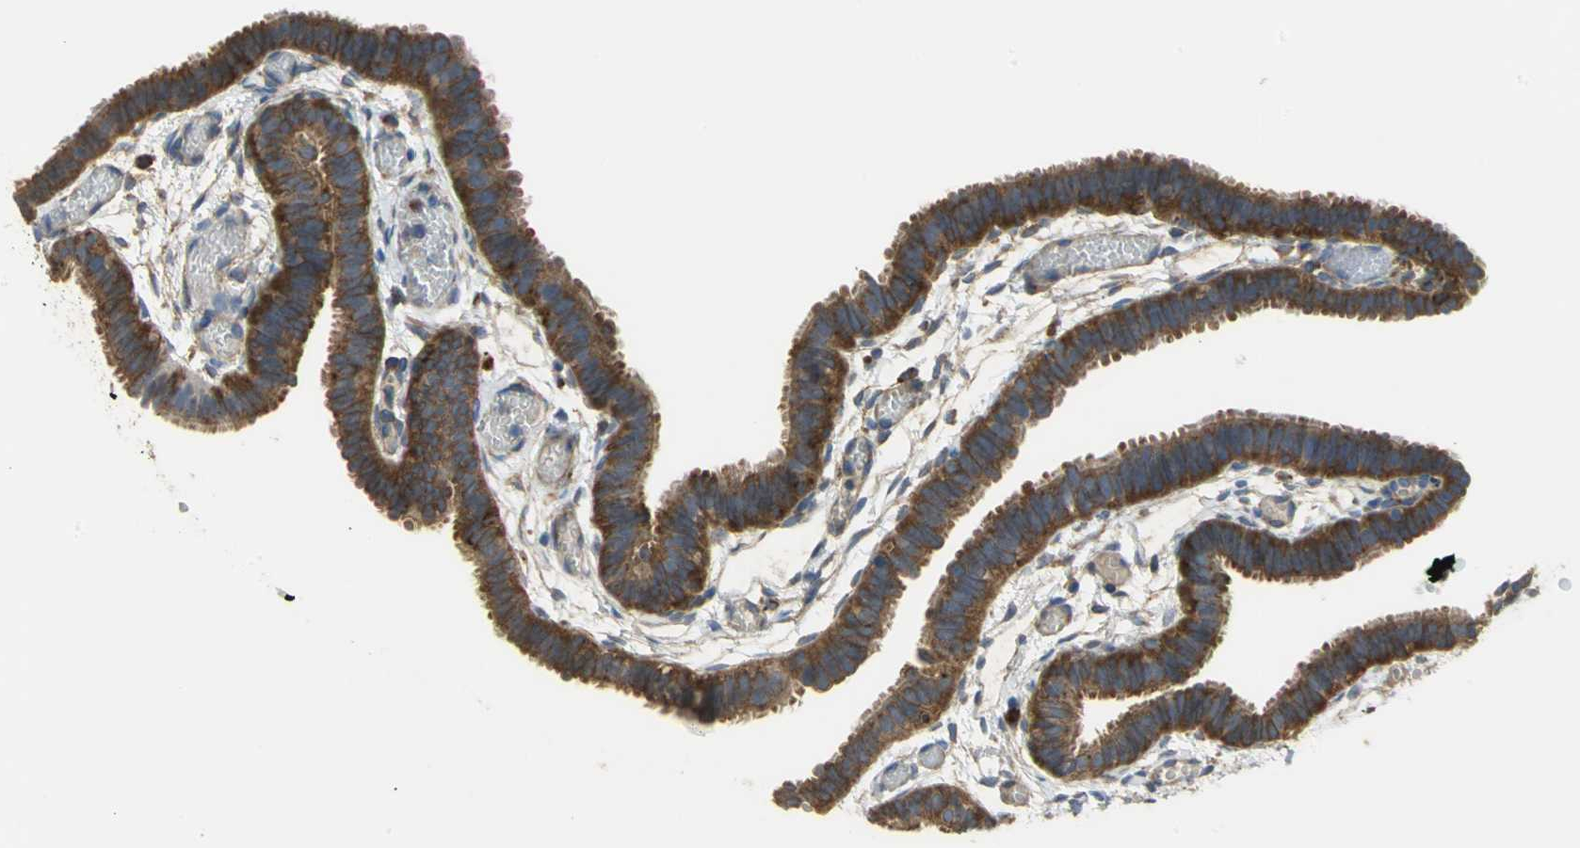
{"staining": {"intensity": "strong", "quantity": ">75%", "location": "cytoplasmic/membranous"}, "tissue": "fallopian tube", "cell_type": "Glandular cells", "image_type": "normal", "snomed": [{"axis": "morphology", "description": "Normal tissue, NOS"}, {"axis": "topography", "description": "Fallopian tube"}], "caption": "Human fallopian tube stained for a protein (brown) displays strong cytoplasmic/membranous positive staining in about >75% of glandular cells.", "gene": "DIAPH2", "patient": {"sex": "female", "age": 29}}